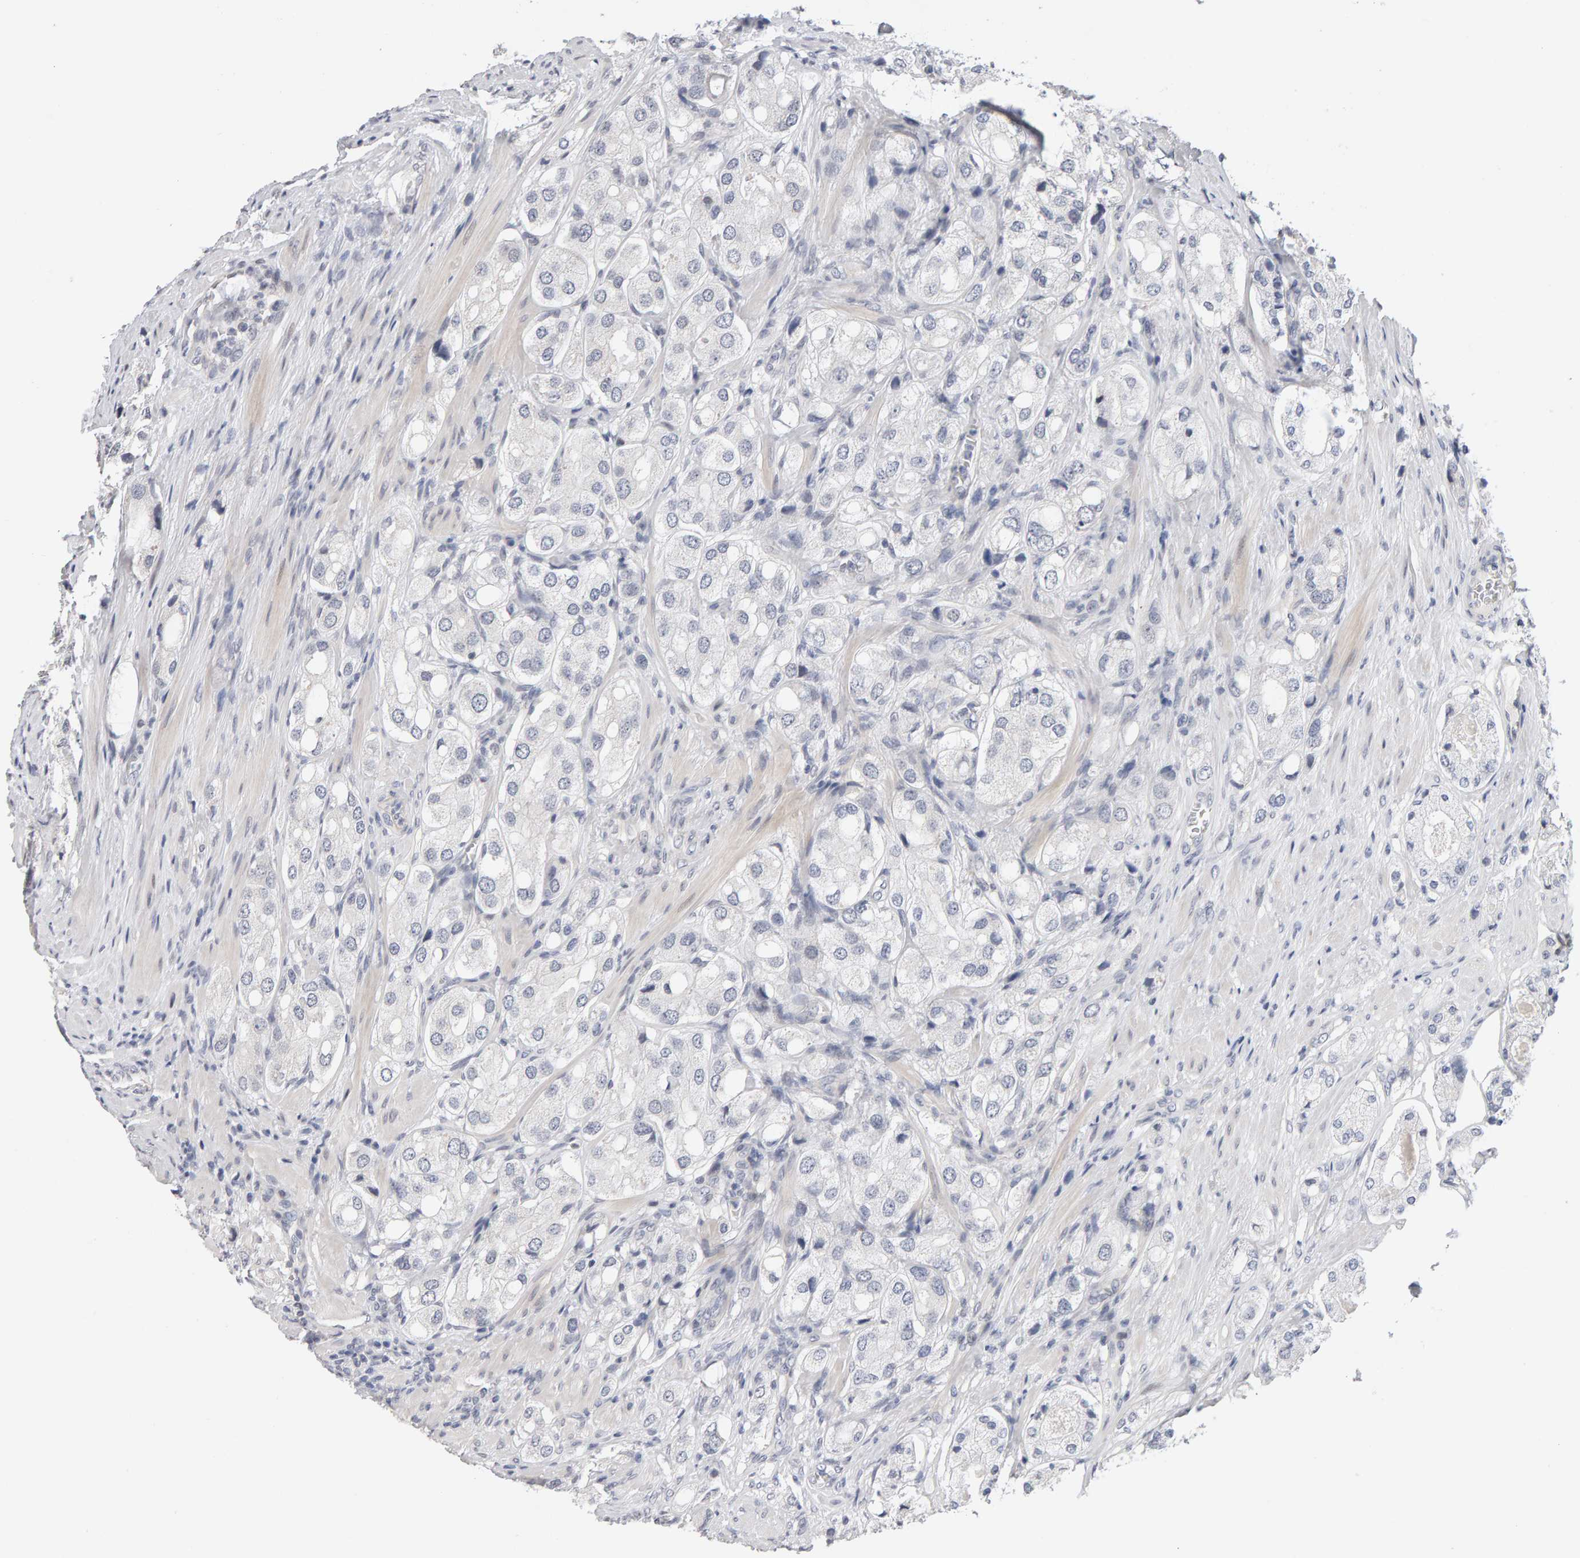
{"staining": {"intensity": "negative", "quantity": "none", "location": "none"}, "tissue": "prostate cancer", "cell_type": "Tumor cells", "image_type": "cancer", "snomed": [{"axis": "morphology", "description": "Adenocarcinoma, High grade"}, {"axis": "topography", "description": "Prostate"}], "caption": "A photomicrograph of high-grade adenocarcinoma (prostate) stained for a protein reveals no brown staining in tumor cells.", "gene": "HNF4A", "patient": {"sex": "male", "age": 65}}